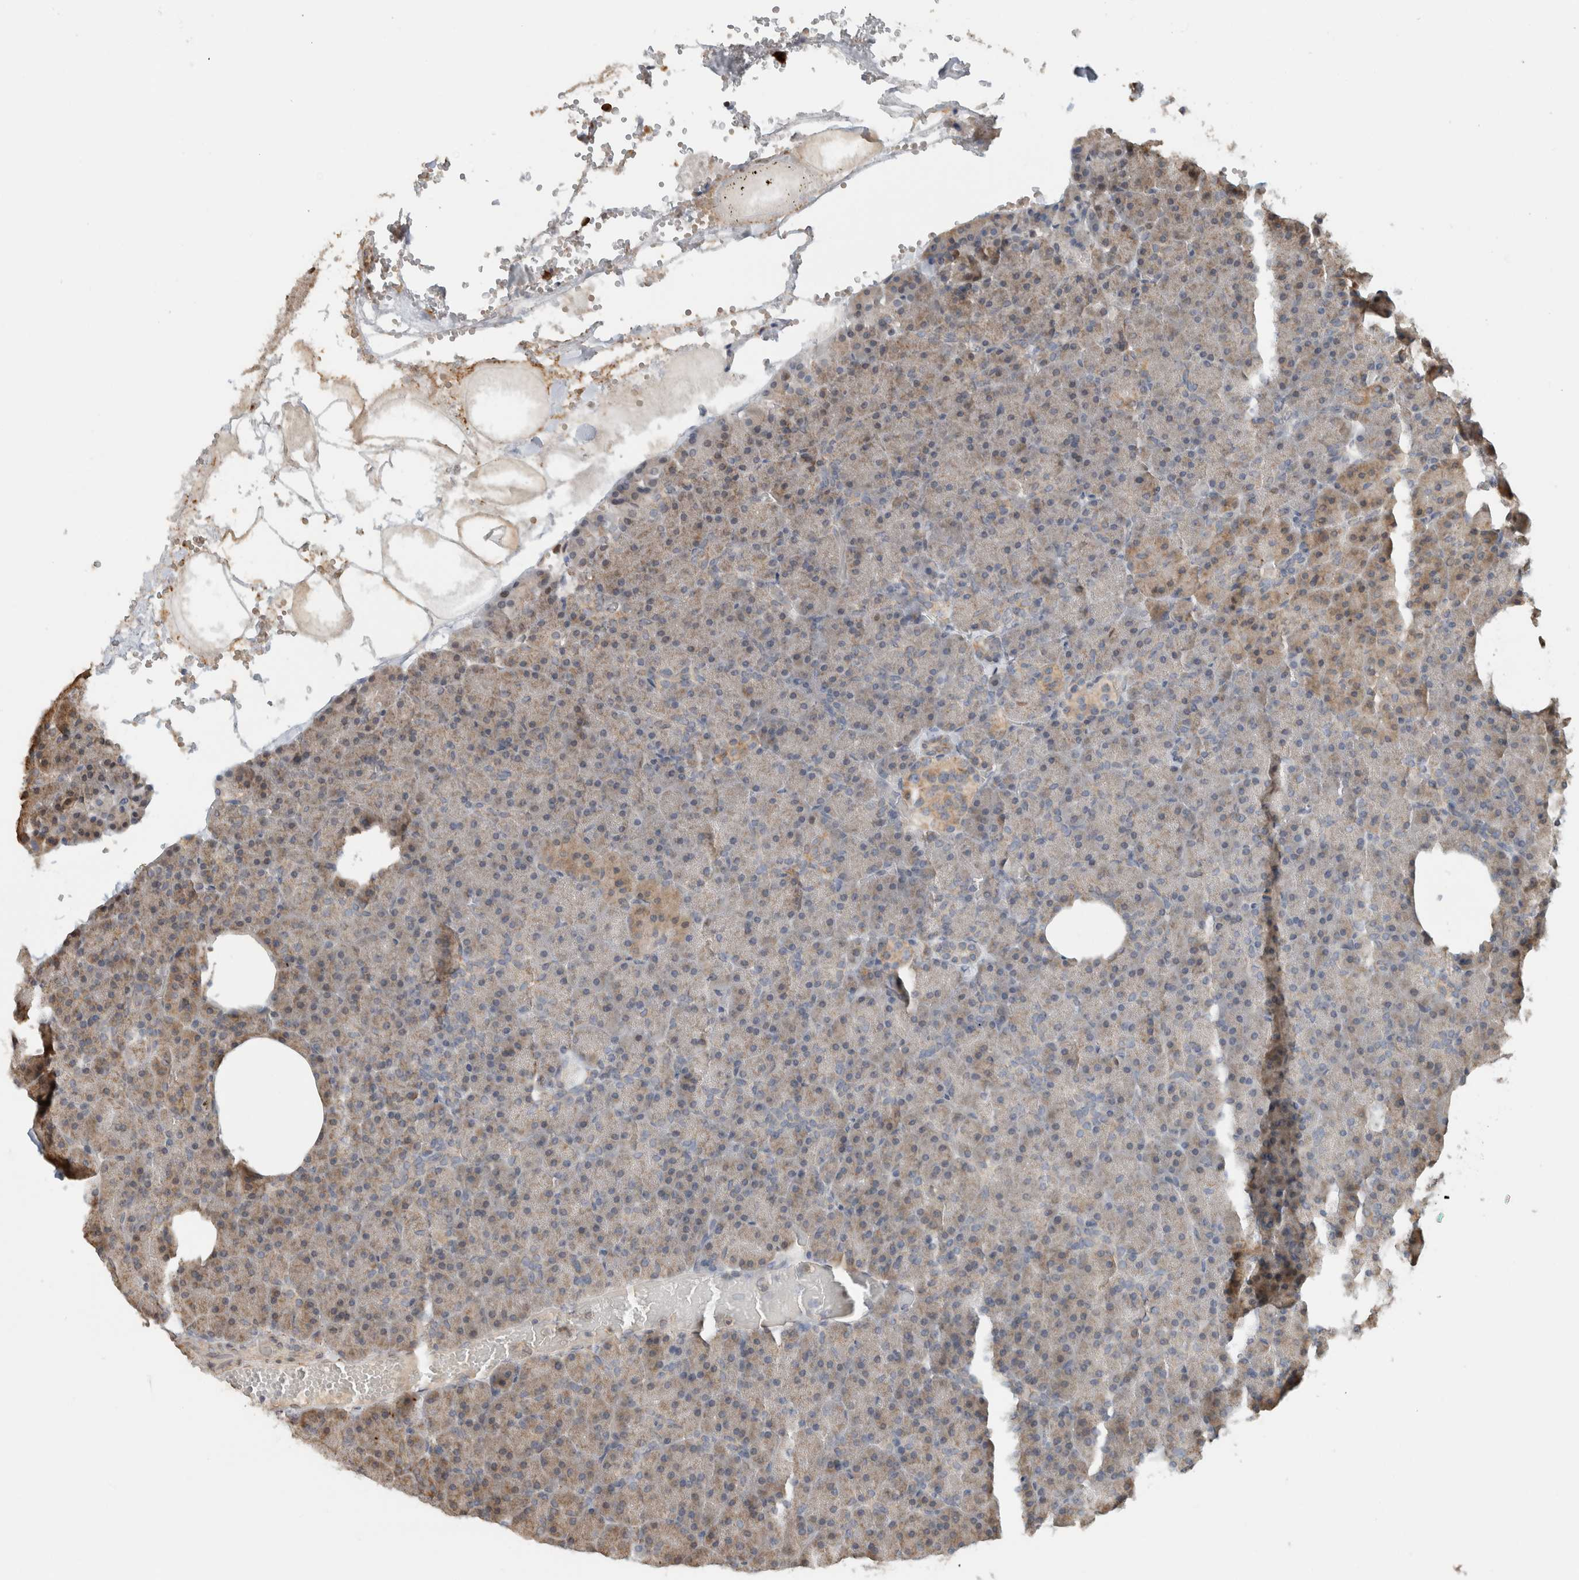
{"staining": {"intensity": "weak", "quantity": "25%-75%", "location": "cytoplasmic/membranous"}, "tissue": "pancreas", "cell_type": "Exocrine glandular cells", "image_type": "normal", "snomed": [{"axis": "morphology", "description": "Normal tissue, NOS"}, {"axis": "morphology", "description": "Carcinoid, malignant, NOS"}, {"axis": "topography", "description": "Pancreas"}], "caption": "Normal pancreas was stained to show a protein in brown. There is low levels of weak cytoplasmic/membranous positivity in about 25%-75% of exocrine glandular cells.", "gene": "GINS4", "patient": {"sex": "female", "age": 35}}